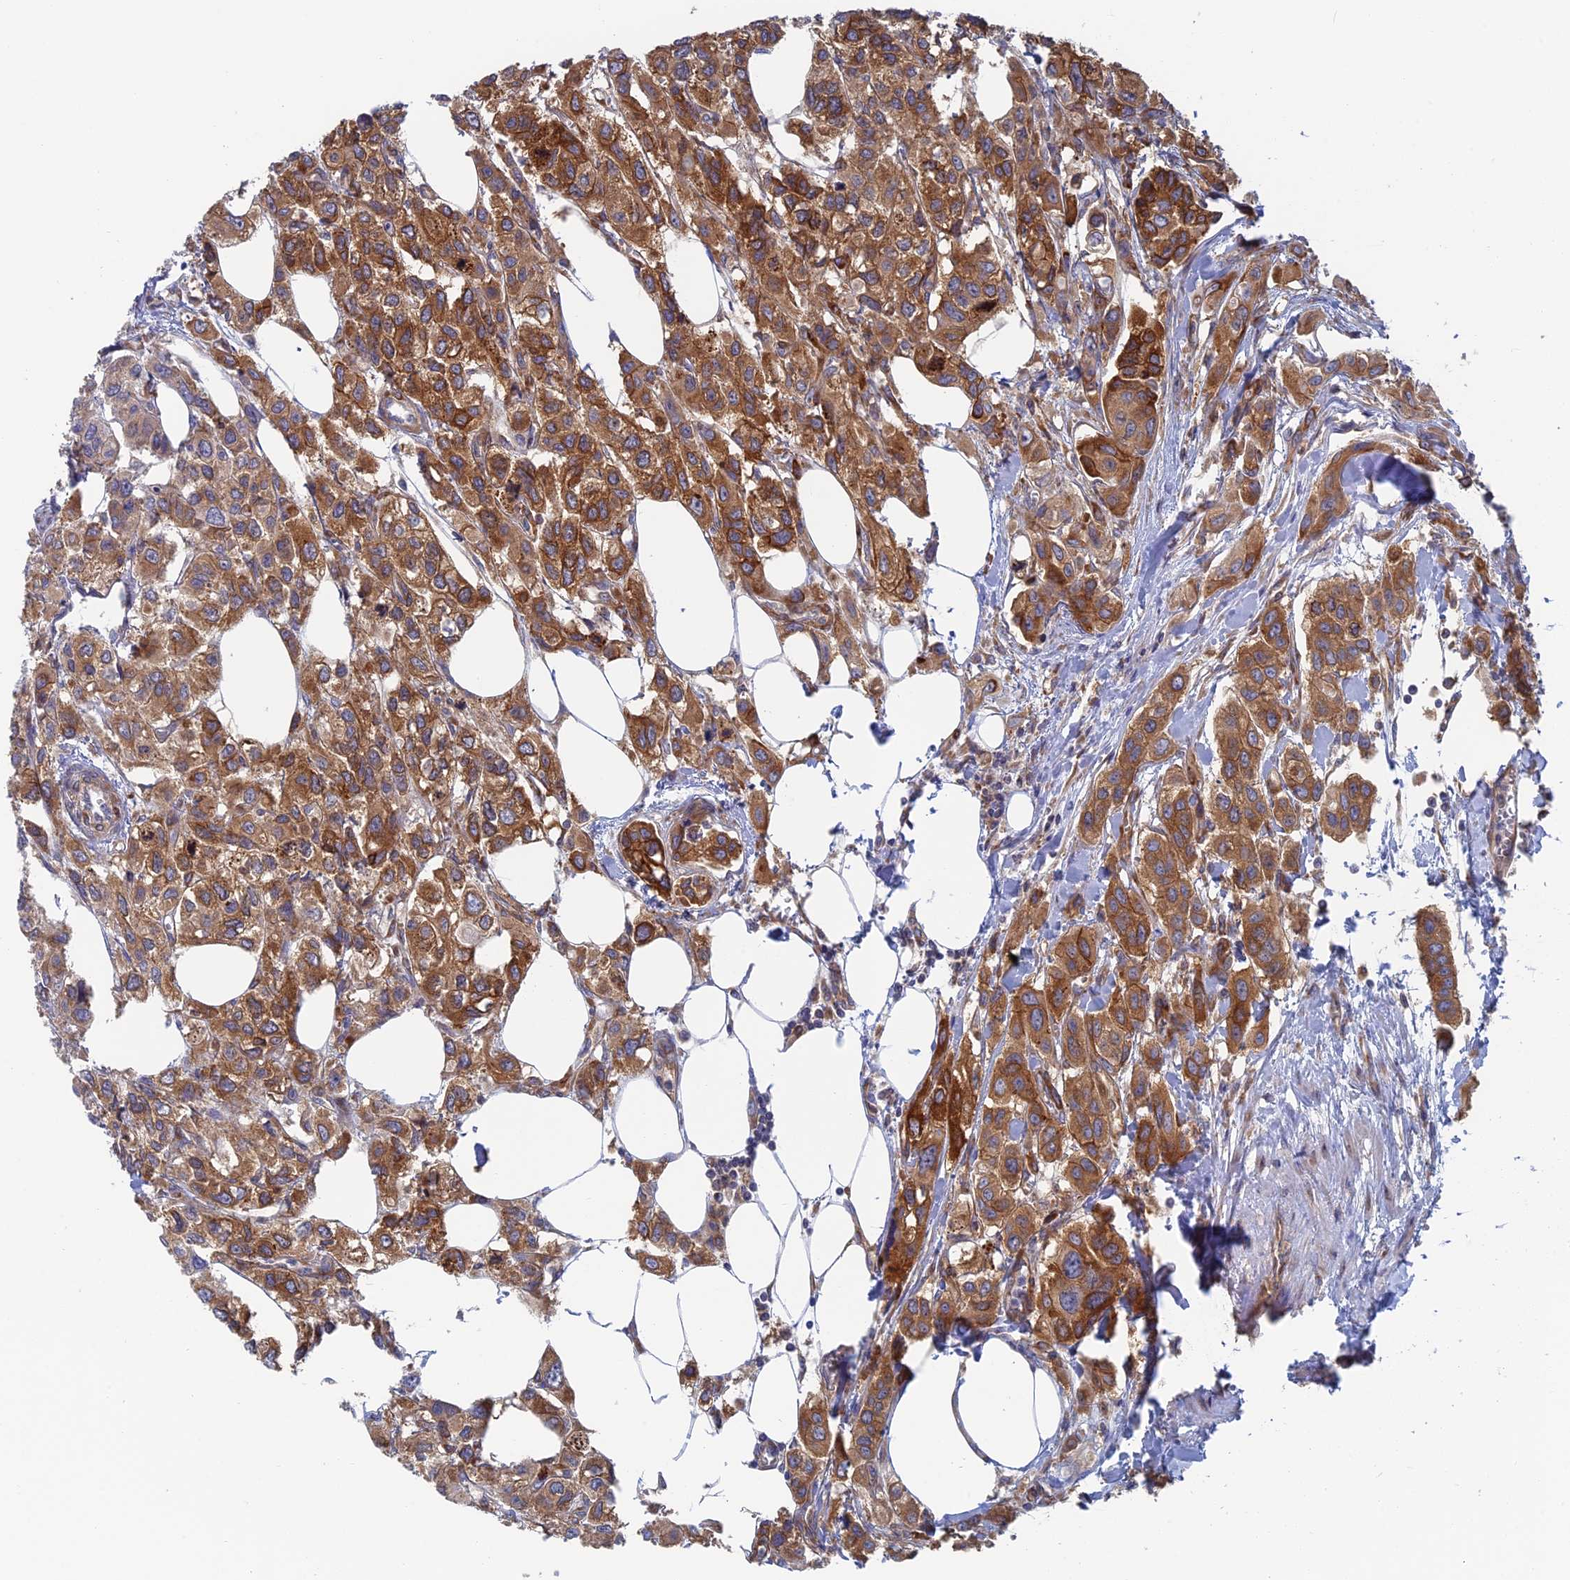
{"staining": {"intensity": "strong", "quantity": ">75%", "location": "cytoplasmic/membranous"}, "tissue": "urothelial cancer", "cell_type": "Tumor cells", "image_type": "cancer", "snomed": [{"axis": "morphology", "description": "Urothelial carcinoma, High grade"}, {"axis": "topography", "description": "Urinary bladder"}], "caption": "Strong cytoplasmic/membranous staining is identified in approximately >75% of tumor cells in urothelial cancer. (Stains: DAB (3,3'-diaminobenzidine) in brown, nuclei in blue, Microscopy: brightfield microscopy at high magnification).", "gene": "TBC1D30", "patient": {"sex": "male", "age": 67}}